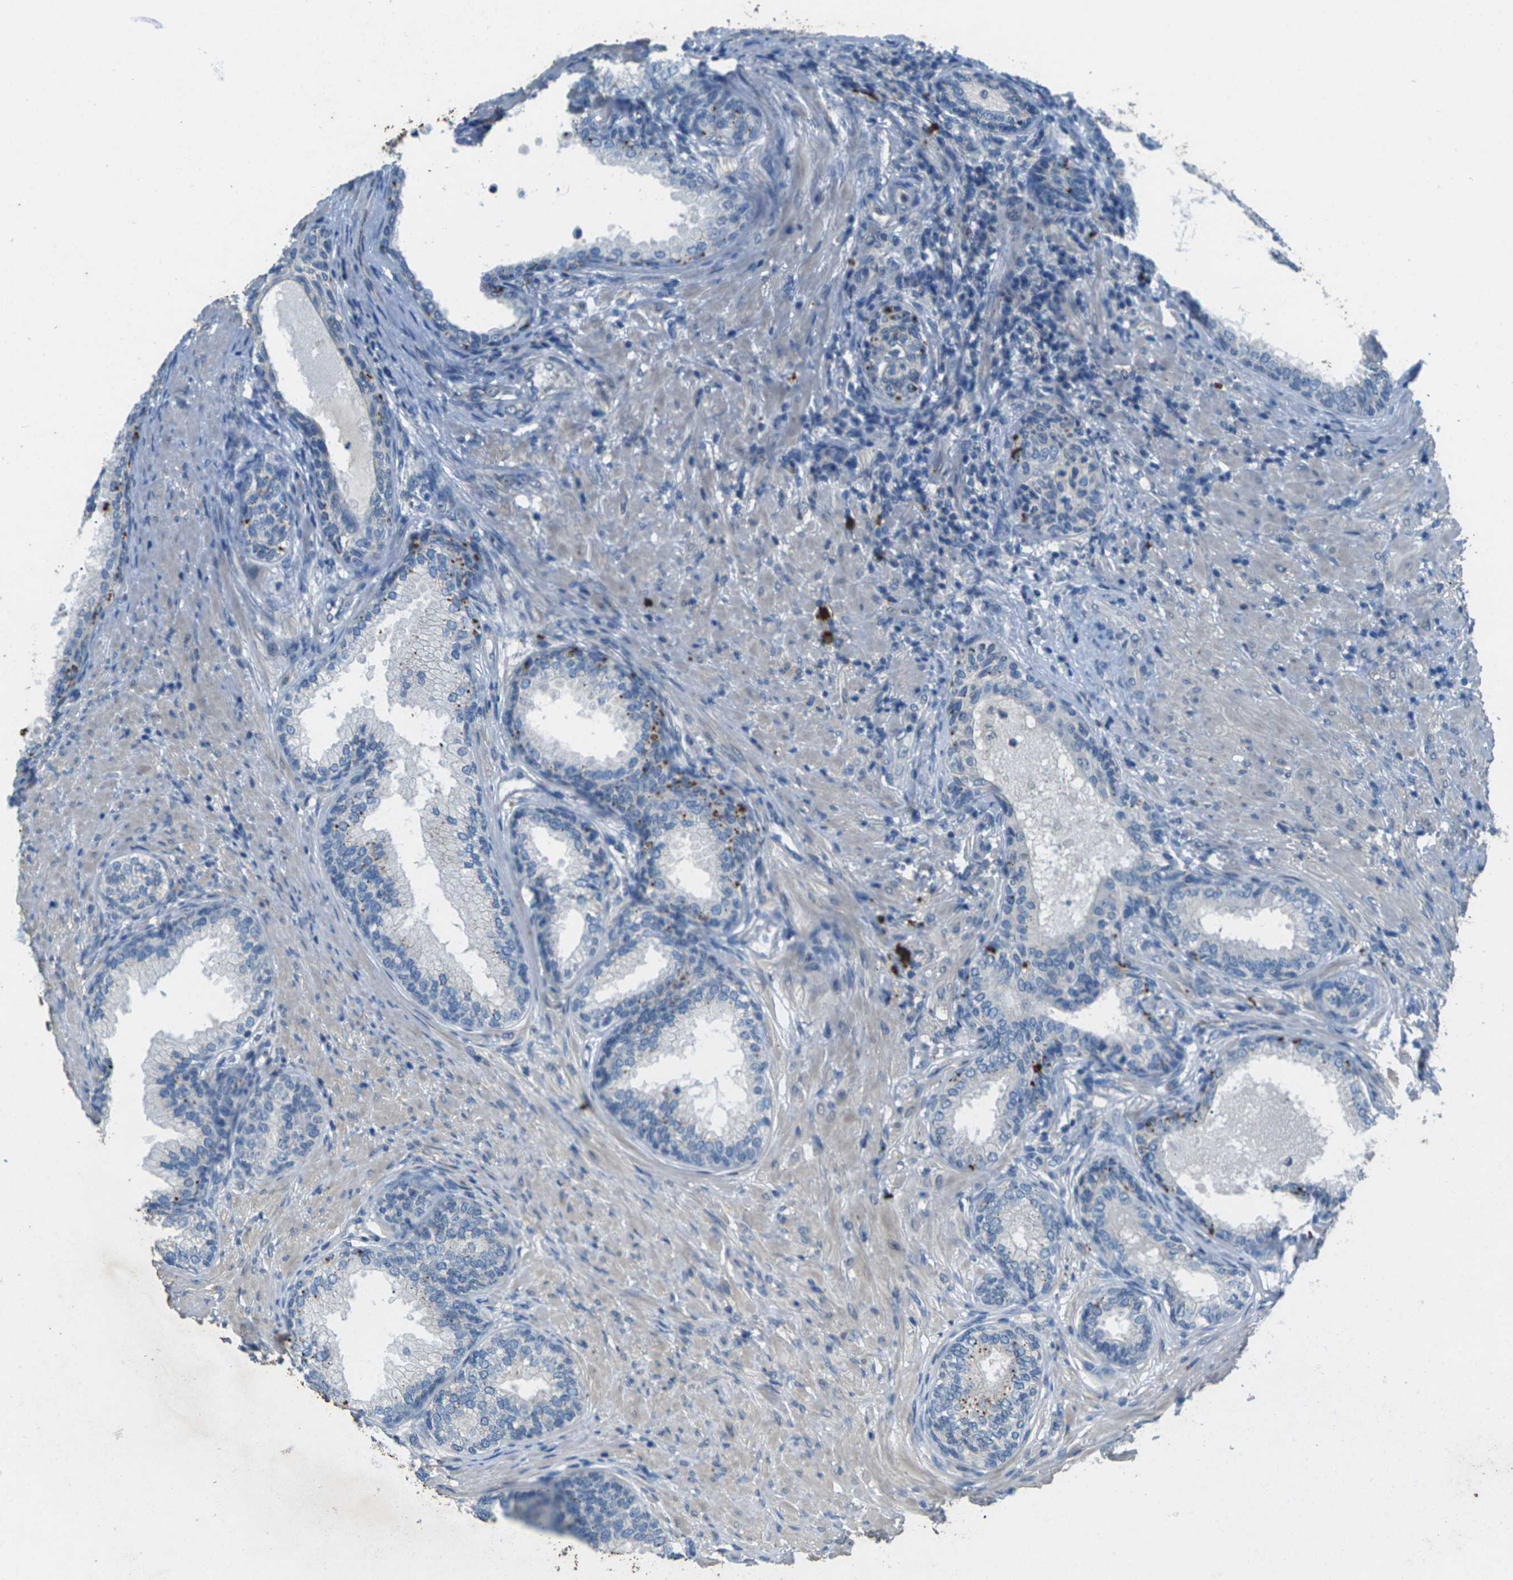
{"staining": {"intensity": "moderate", "quantity": ">75%", "location": "cytoplasmic/membranous"}, "tissue": "prostate", "cell_type": "Glandular cells", "image_type": "normal", "snomed": [{"axis": "morphology", "description": "Normal tissue, NOS"}, {"axis": "topography", "description": "Prostate"}], "caption": "IHC image of normal prostate: human prostate stained using immunohistochemistry shows medium levels of moderate protein expression localized specifically in the cytoplasmic/membranous of glandular cells, appearing as a cytoplasmic/membranous brown color.", "gene": "SIGLEC14", "patient": {"sex": "male", "age": 76}}